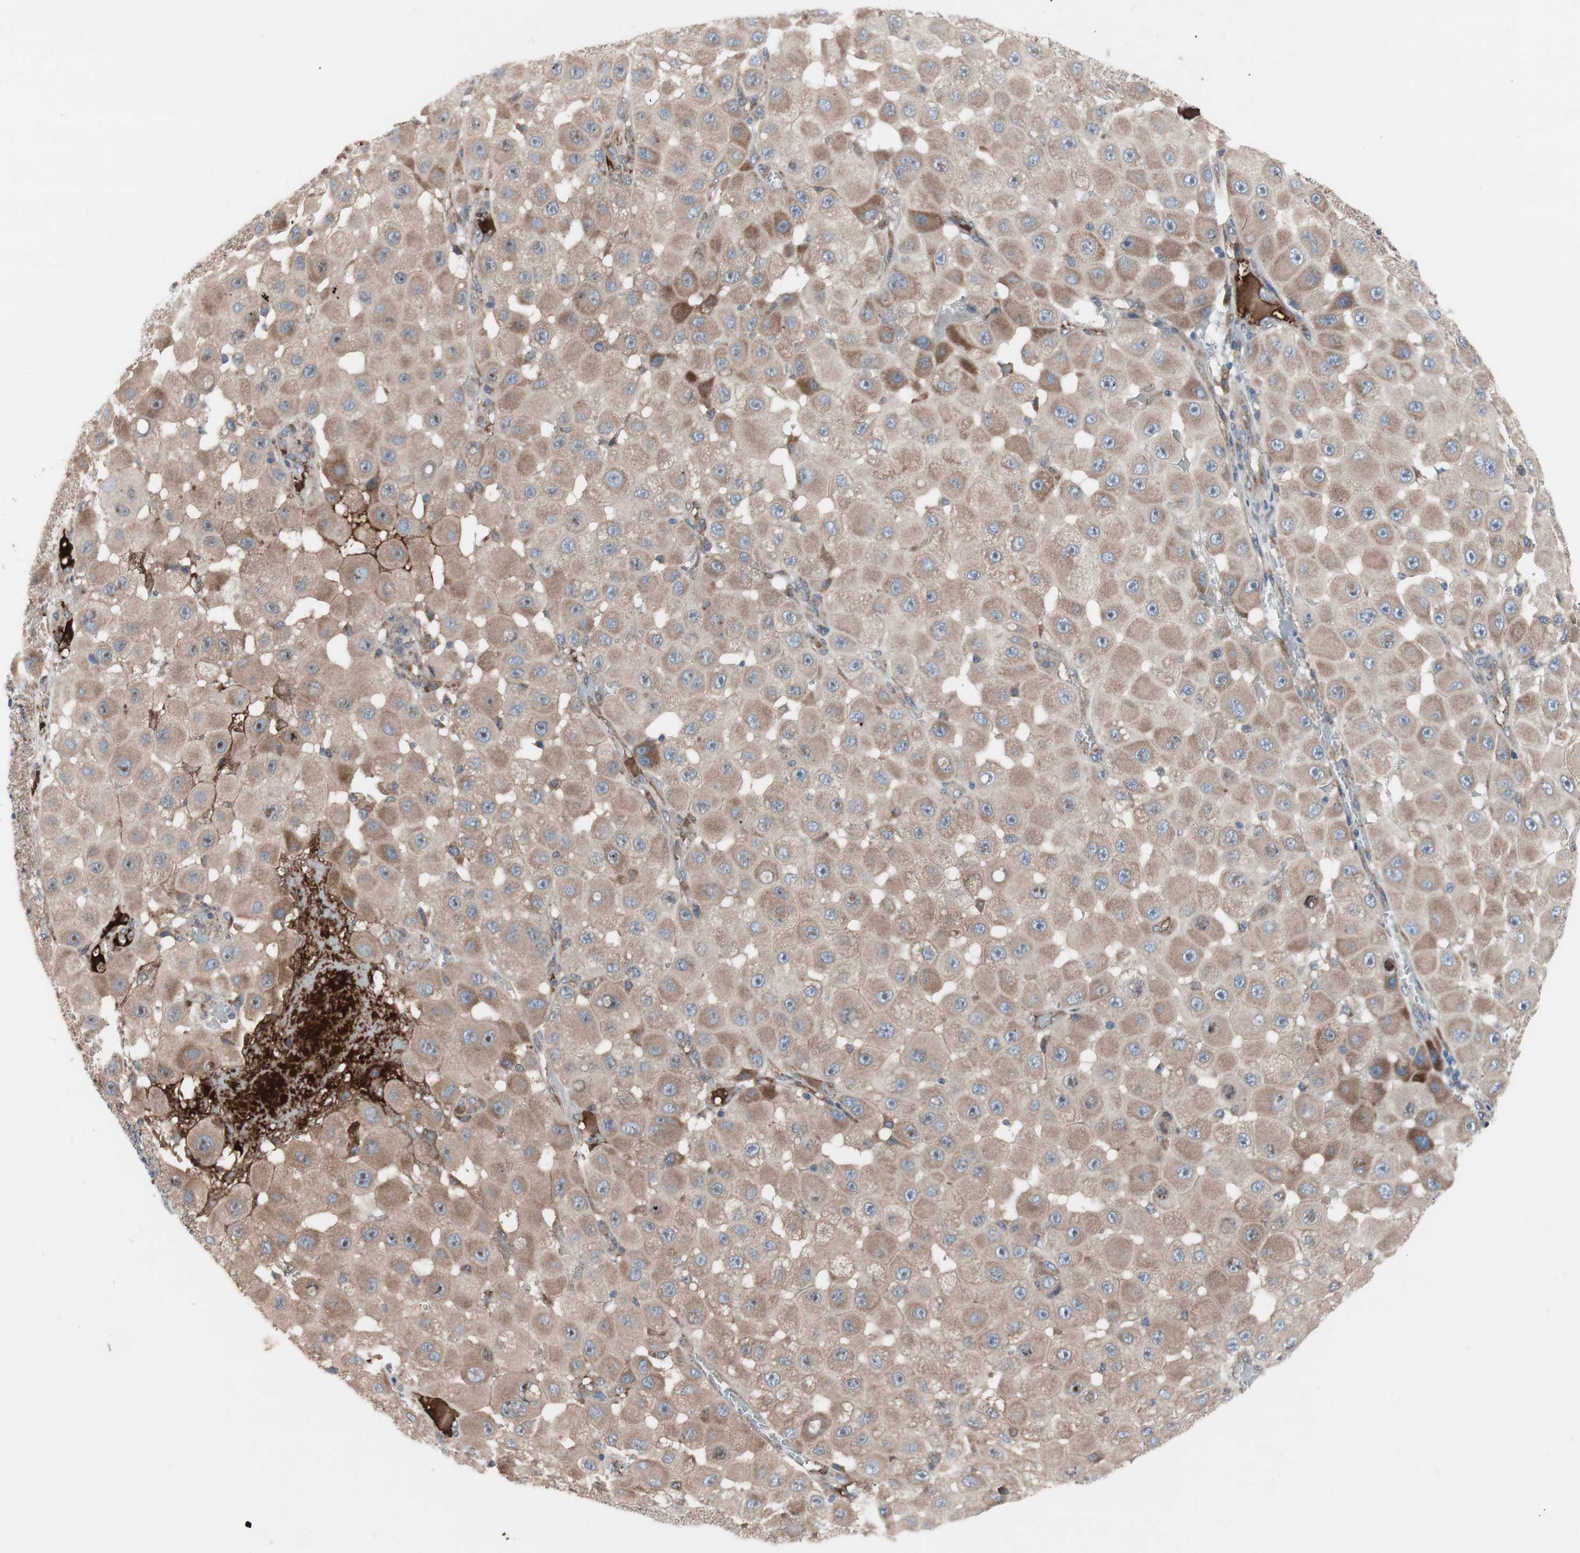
{"staining": {"intensity": "weak", "quantity": ">75%", "location": "cytoplasmic/membranous"}, "tissue": "melanoma", "cell_type": "Tumor cells", "image_type": "cancer", "snomed": [{"axis": "morphology", "description": "Malignant melanoma, NOS"}, {"axis": "topography", "description": "Skin"}], "caption": "Protein staining reveals weak cytoplasmic/membranous positivity in approximately >75% of tumor cells in melanoma.", "gene": "KANSL1", "patient": {"sex": "female", "age": 81}}